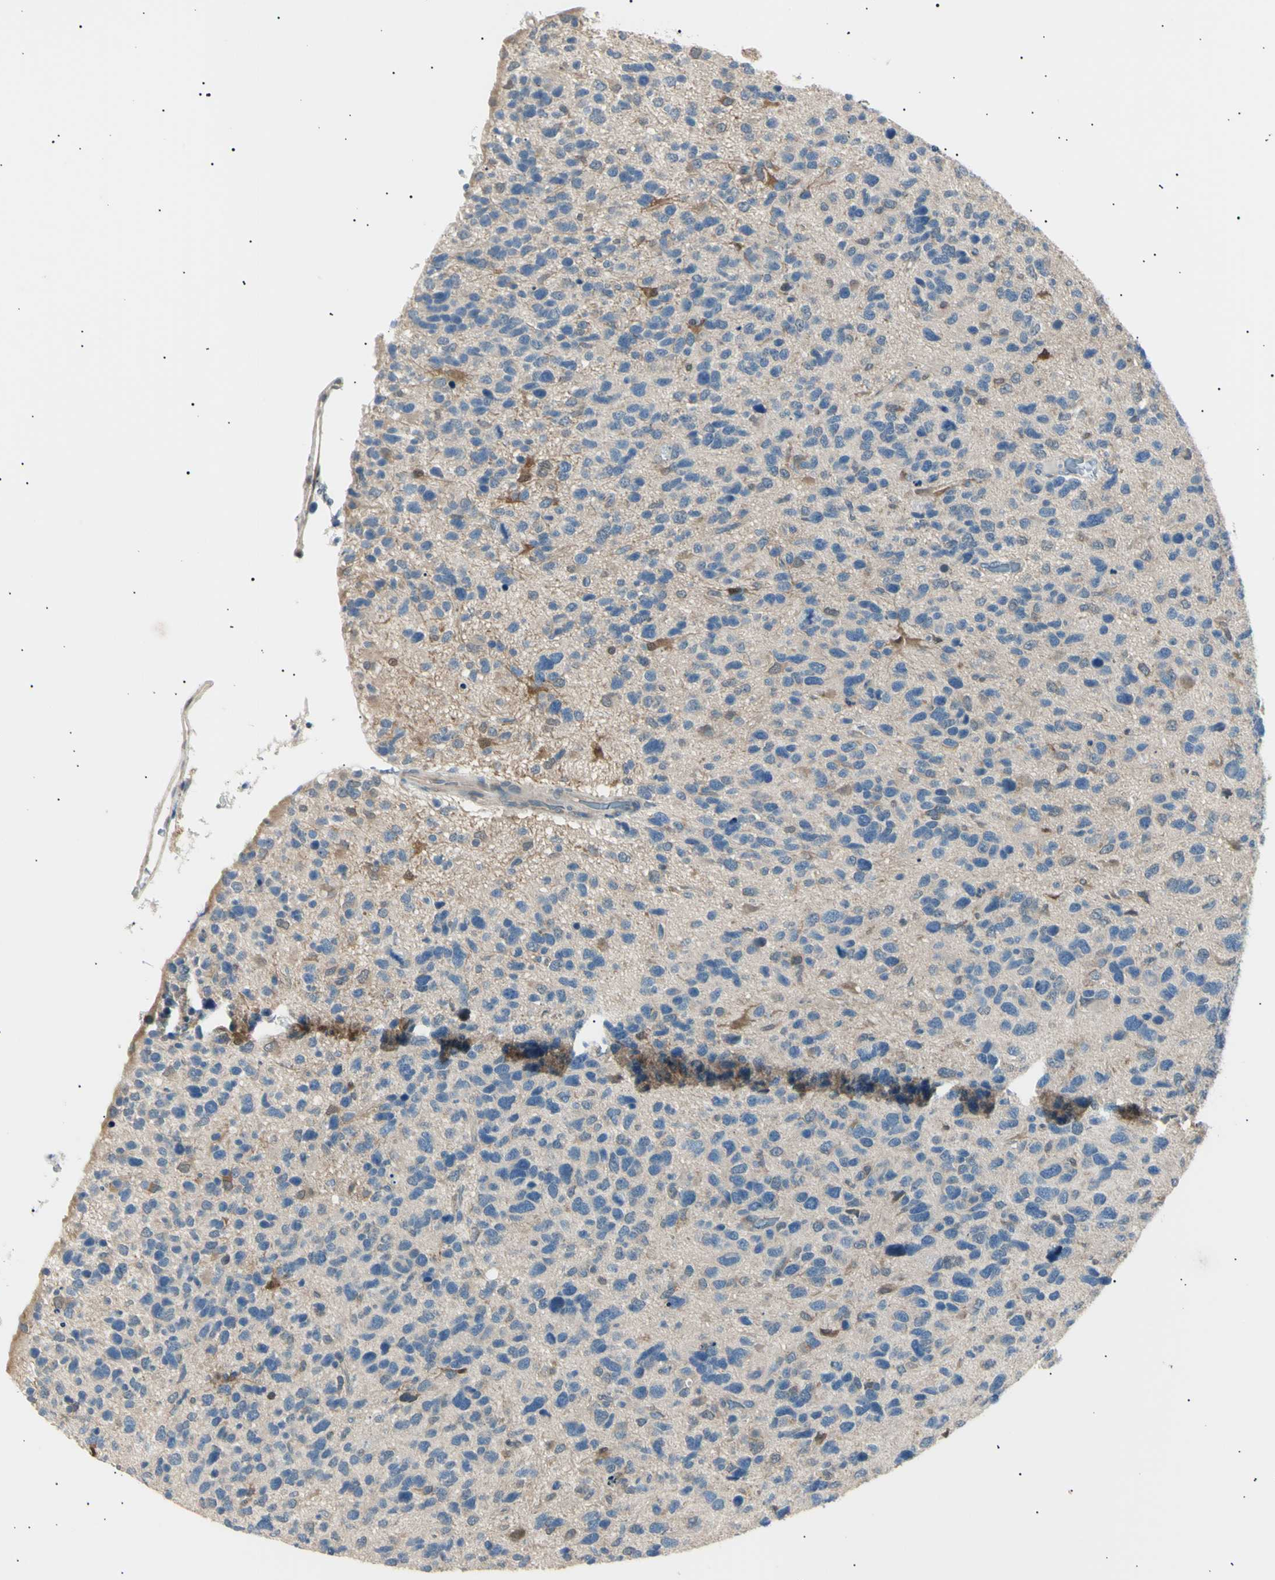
{"staining": {"intensity": "negative", "quantity": "none", "location": "none"}, "tissue": "glioma", "cell_type": "Tumor cells", "image_type": "cancer", "snomed": [{"axis": "morphology", "description": "Glioma, malignant, High grade"}, {"axis": "topography", "description": "Brain"}], "caption": "A micrograph of human malignant glioma (high-grade) is negative for staining in tumor cells. (Stains: DAB immunohistochemistry (IHC) with hematoxylin counter stain, Microscopy: brightfield microscopy at high magnification).", "gene": "LHPP", "patient": {"sex": "female", "age": 58}}